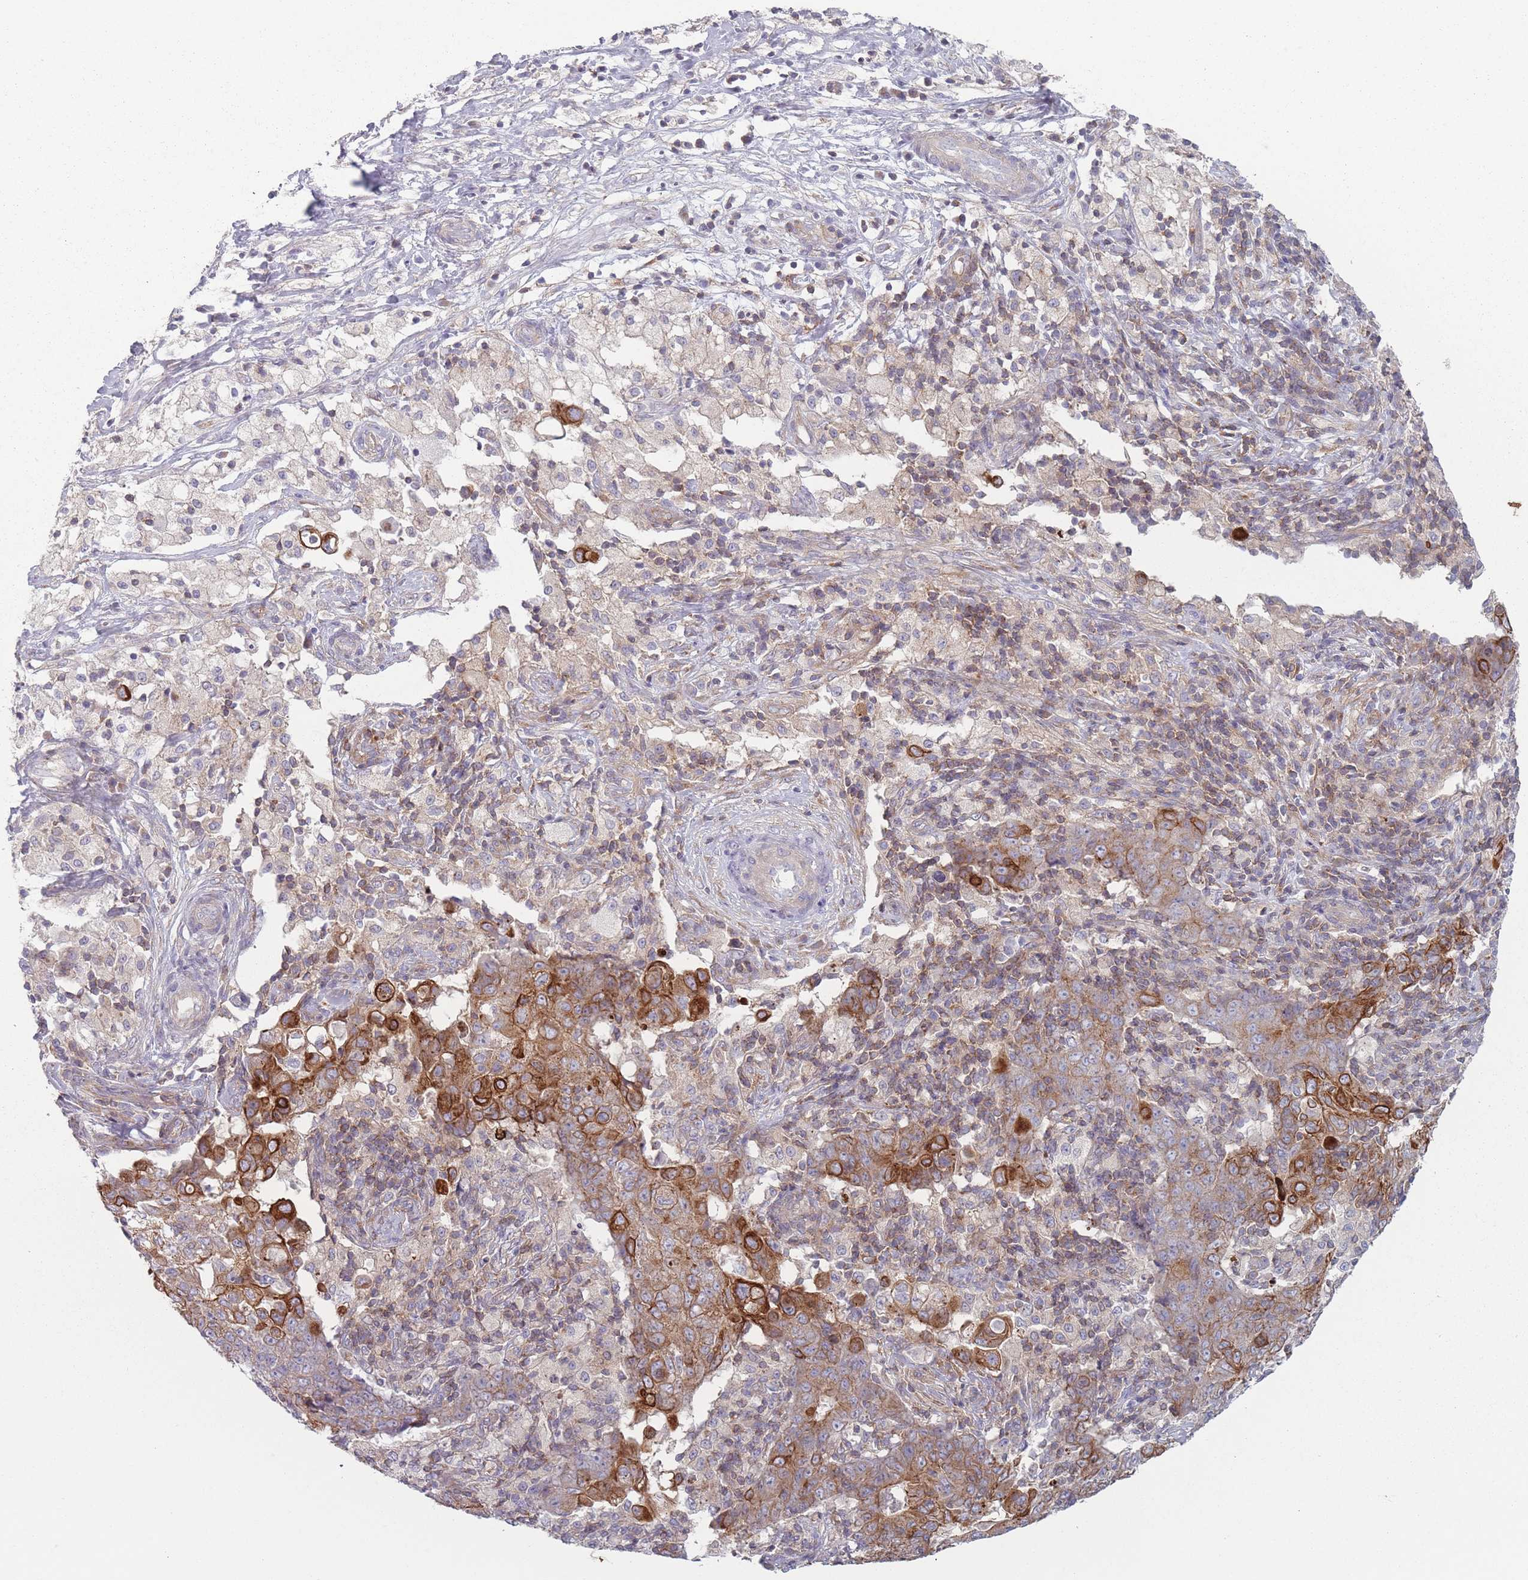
{"staining": {"intensity": "strong", "quantity": "25%-75%", "location": "cytoplasmic/membranous"}, "tissue": "ovarian cancer", "cell_type": "Tumor cells", "image_type": "cancer", "snomed": [{"axis": "morphology", "description": "Carcinoma, endometroid"}, {"axis": "topography", "description": "Ovary"}], "caption": "Ovarian cancer stained with a protein marker reveals strong staining in tumor cells.", "gene": "HSBP1L1", "patient": {"sex": "female", "age": 42}}